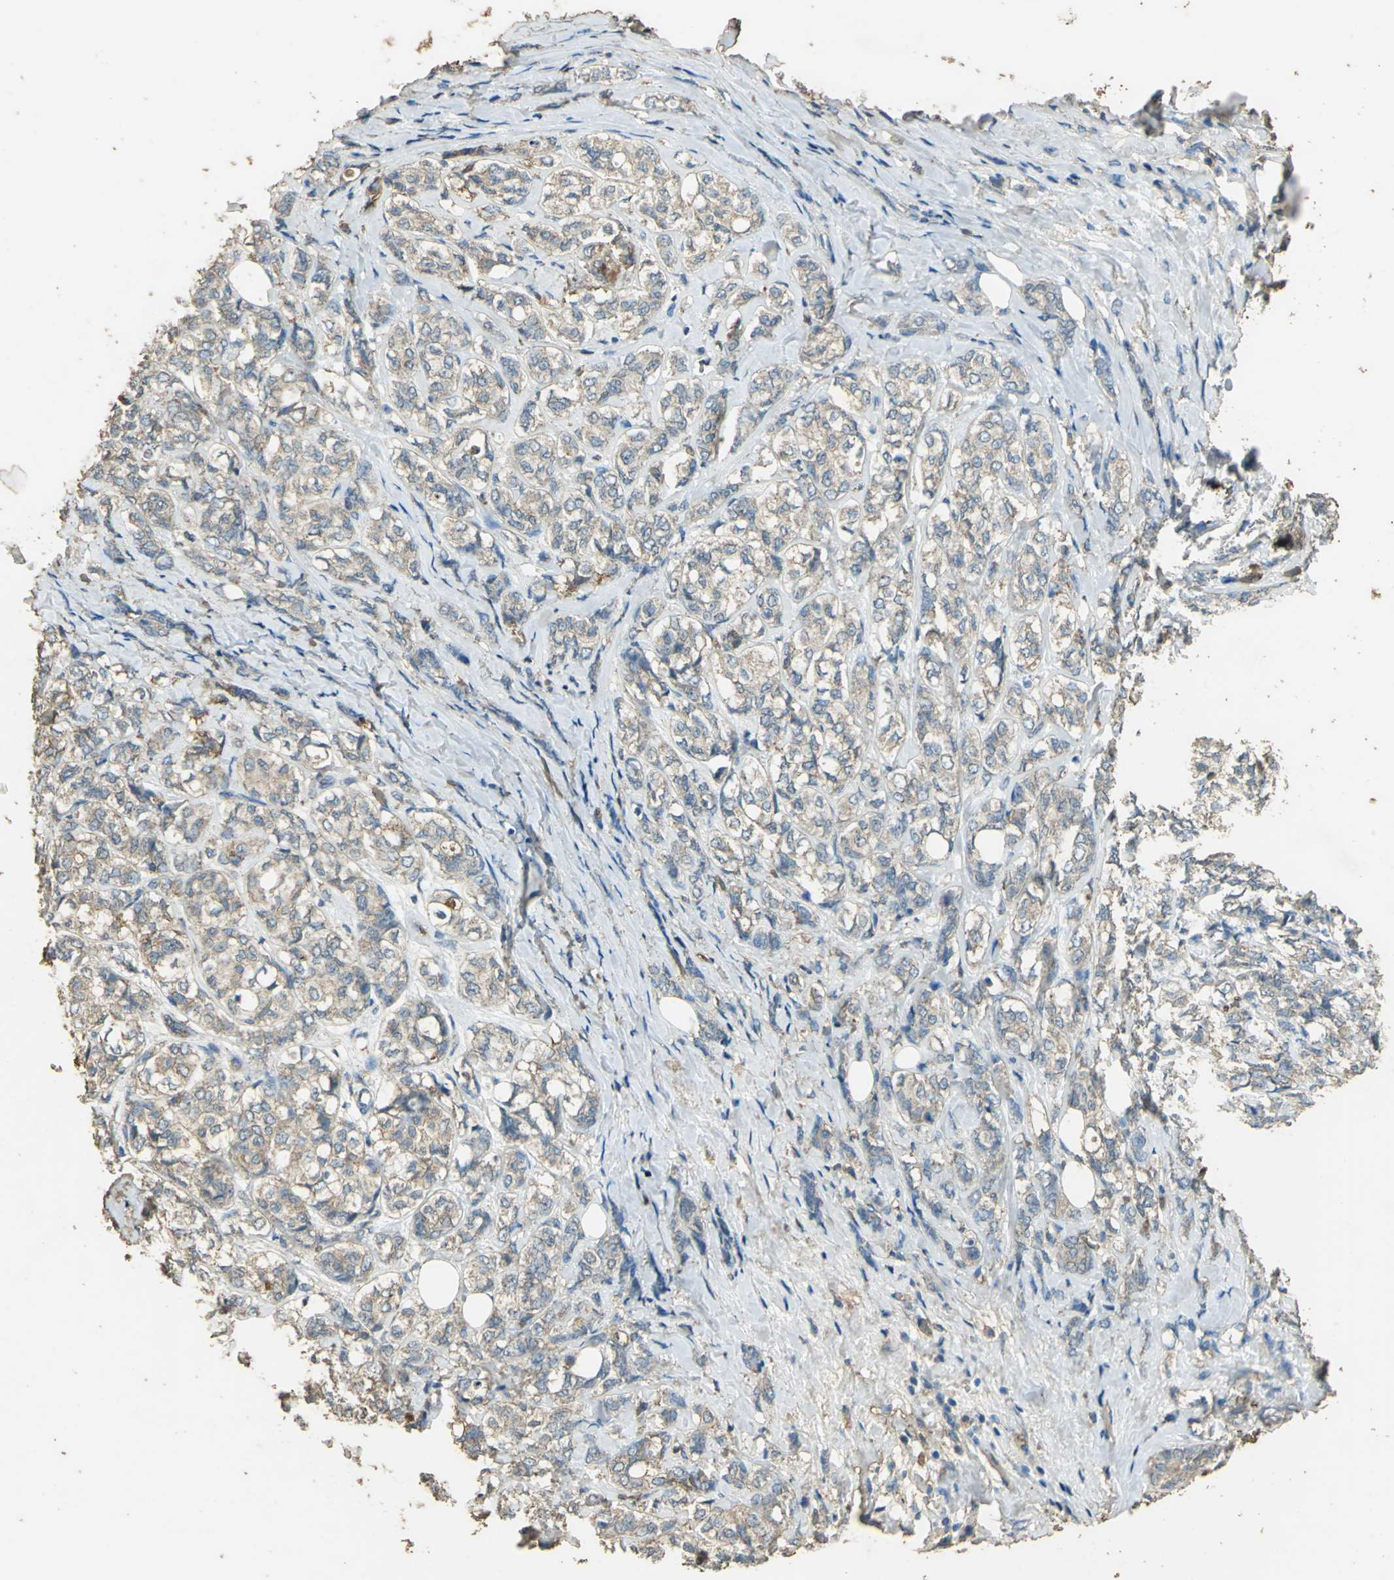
{"staining": {"intensity": "weak", "quantity": ">75%", "location": "cytoplasmic/membranous"}, "tissue": "breast cancer", "cell_type": "Tumor cells", "image_type": "cancer", "snomed": [{"axis": "morphology", "description": "Lobular carcinoma"}, {"axis": "topography", "description": "Breast"}], "caption": "Breast cancer tissue displays weak cytoplasmic/membranous expression in about >75% of tumor cells, visualized by immunohistochemistry.", "gene": "TRAPPC2", "patient": {"sex": "female", "age": 60}}